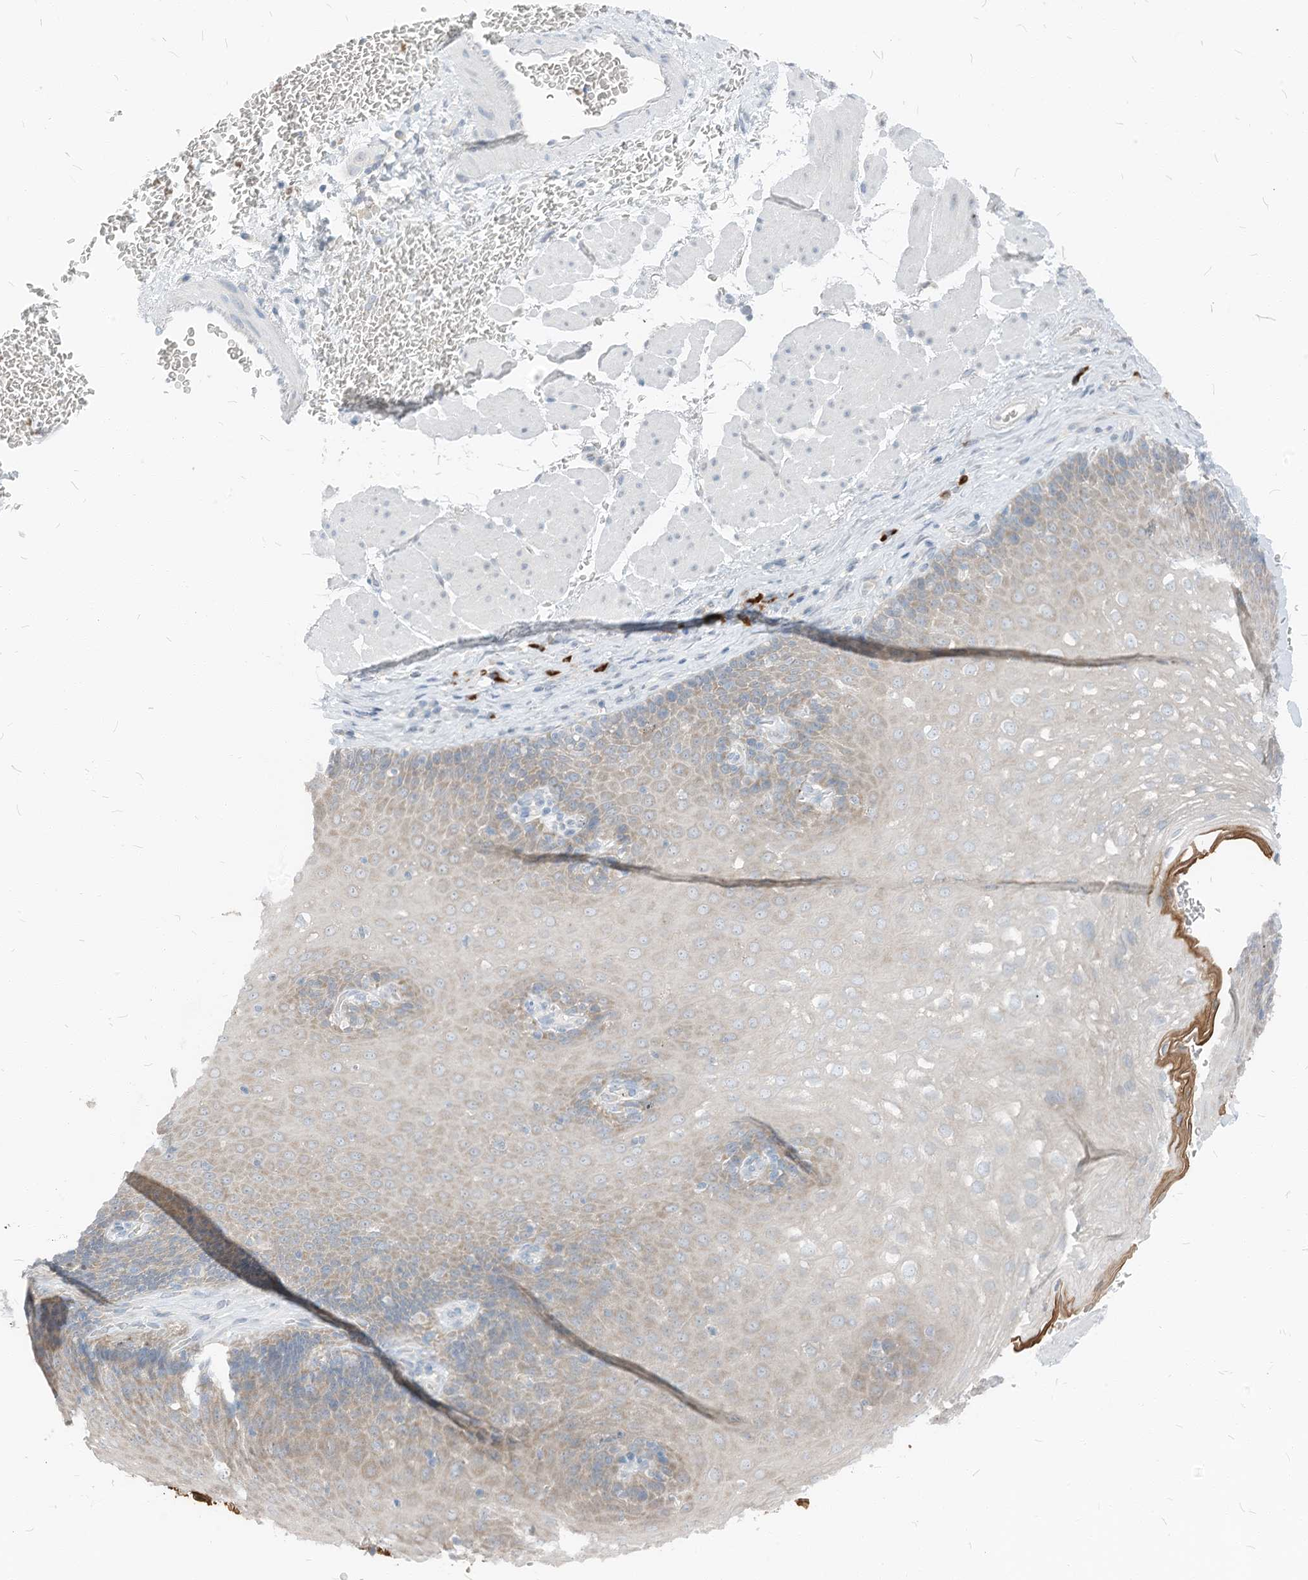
{"staining": {"intensity": "weak", "quantity": "25%-75%", "location": "cytoplasmic/membranous"}, "tissue": "esophagus", "cell_type": "Squamous epithelial cells", "image_type": "normal", "snomed": [{"axis": "morphology", "description": "Normal tissue, NOS"}, {"axis": "topography", "description": "Esophagus"}], "caption": "Protein expression by immunohistochemistry exhibits weak cytoplasmic/membranous expression in approximately 25%-75% of squamous epithelial cells in normal esophagus. Ihc stains the protein in brown and the nuclei are stained blue.", "gene": "CHMP2B", "patient": {"sex": "female", "age": 66}}